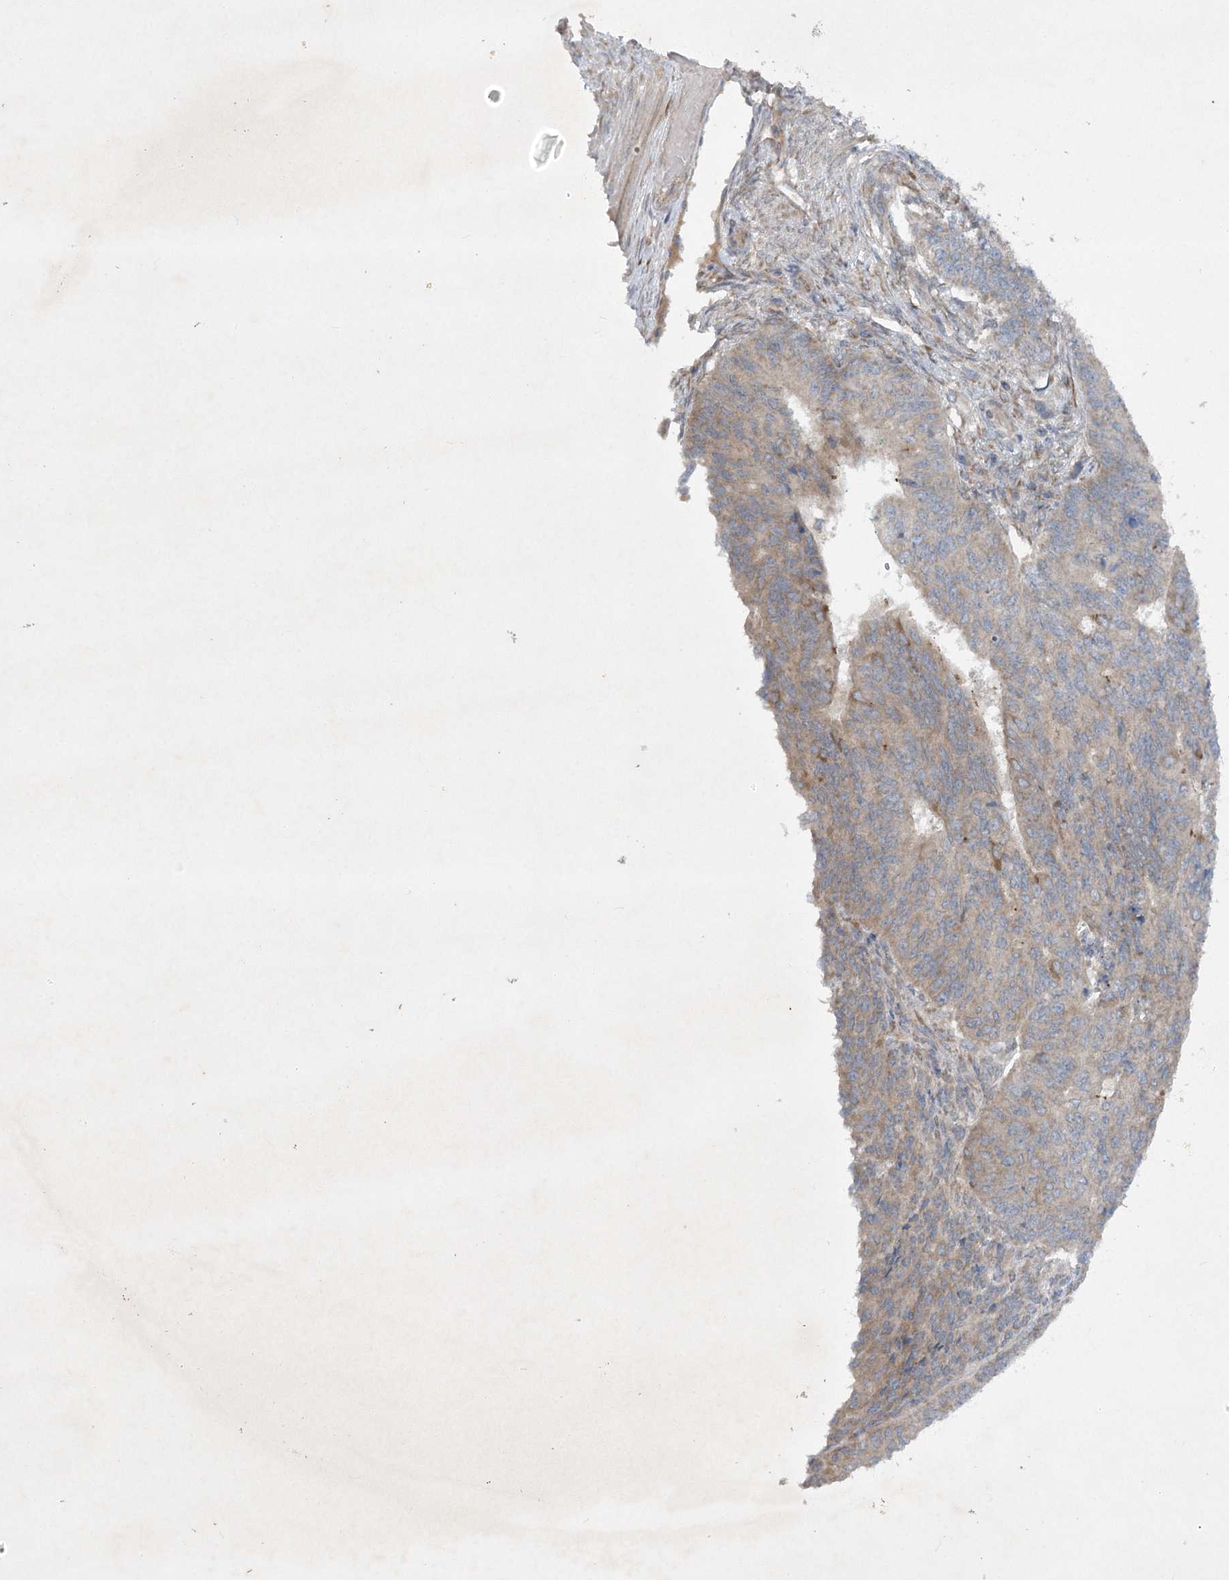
{"staining": {"intensity": "weak", "quantity": "25%-75%", "location": "cytoplasmic/membranous"}, "tissue": "endometrial cancer", "cell_type": "Tumor cells", "image_type": "cancer", "snomed": [{"axis": "morphology", "description": "Adenocarcinoma, NOS"}, {"axis": "topography", "description": "Endometrium"}], "caption": "Immunohistochemical staining of adenocarcinoma (endometrial) shows low levels of weak cytoplasmic/membranous protein expression in approximately 25%-75% of tumor cells.", "gene": "TRAF3IP1", "patient": {"sex": "female", "age": 32}}